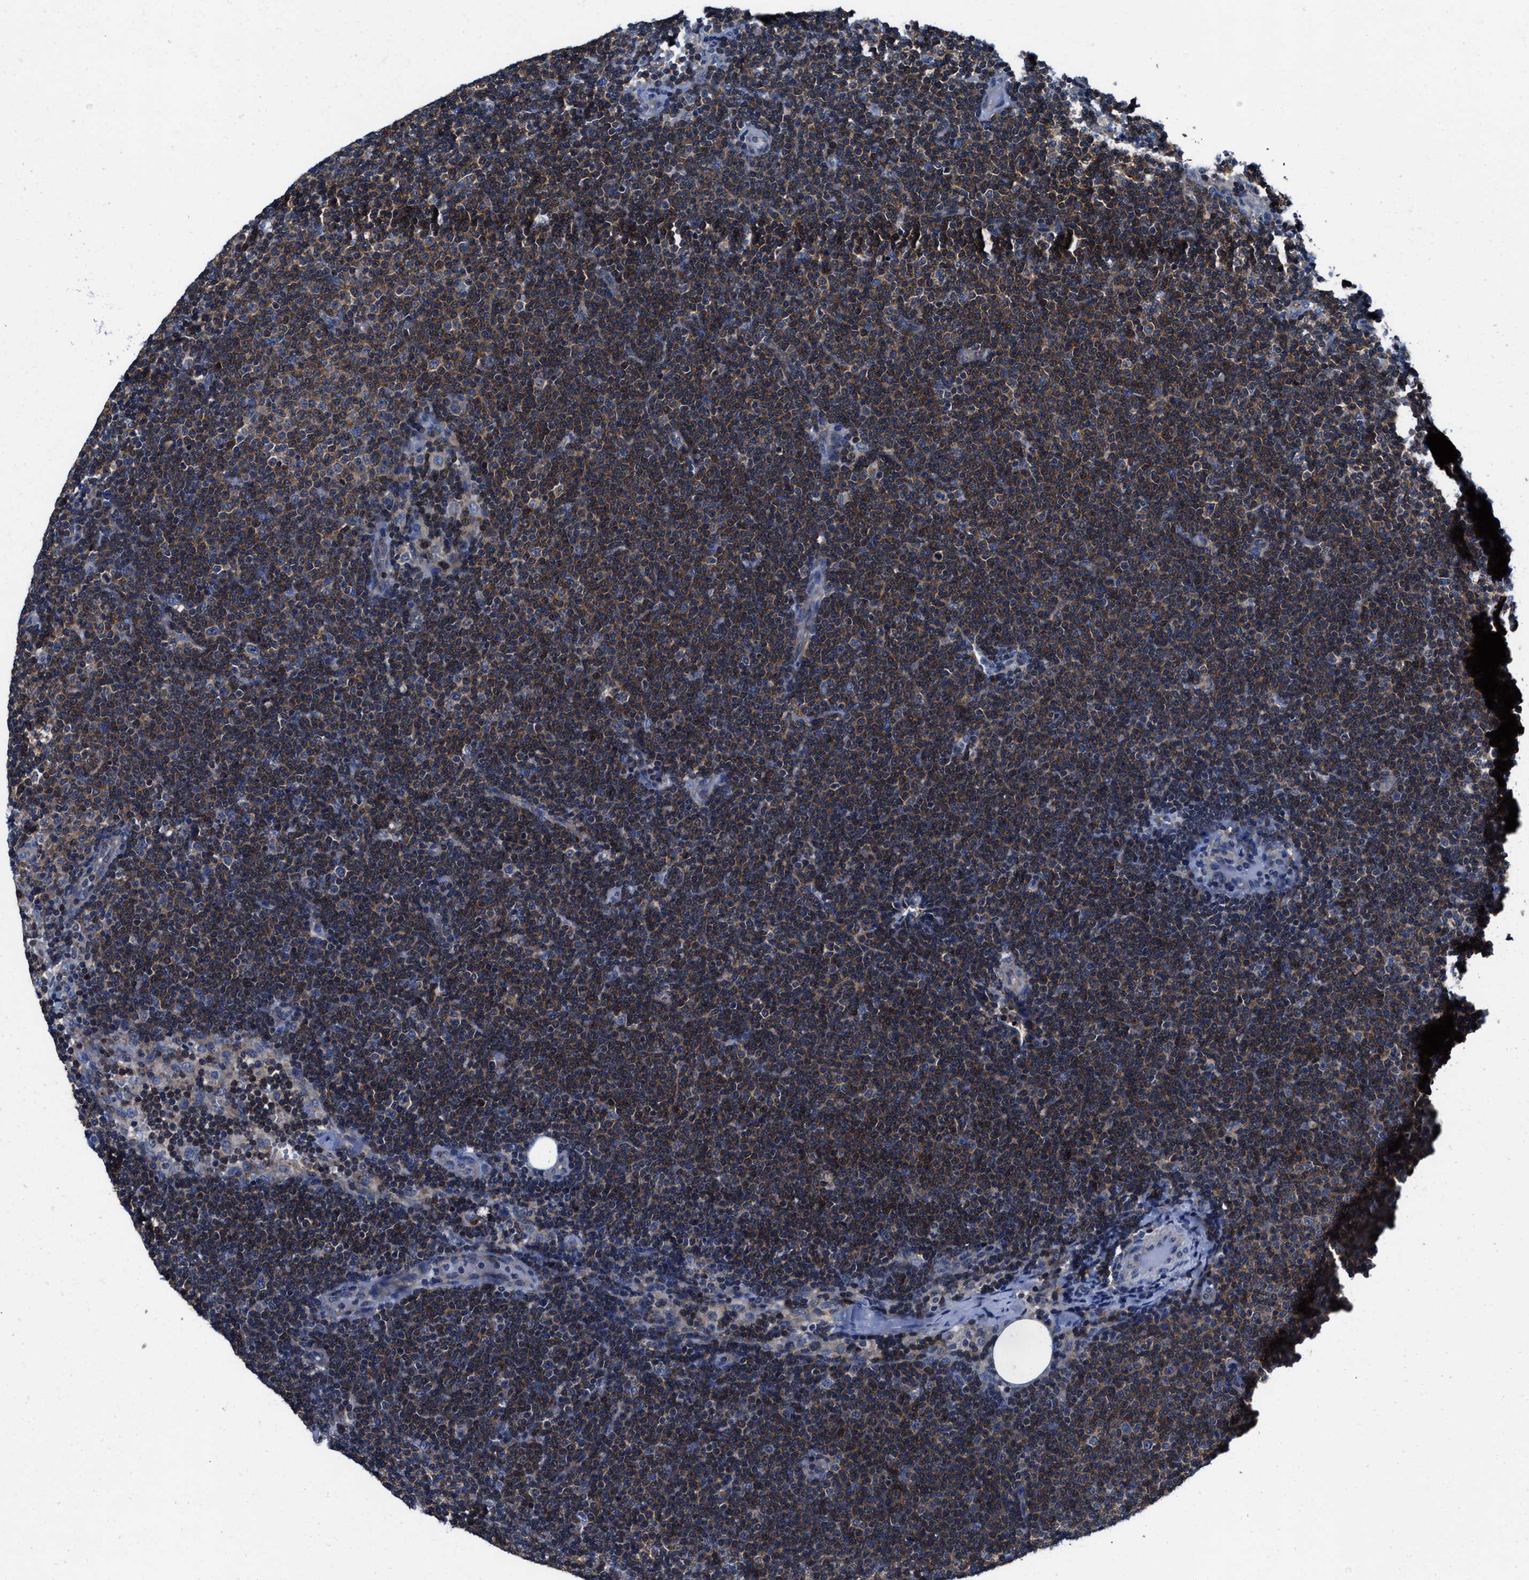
{"staining": {"intensity": "moderate", "quantity": "25%-75%", "location": "cytoplasmic/membranous"}, "tissue": "lymphoma", "cell_type": "Tumor cells", "image_type": "cancer", "snomed": [{"axis": "morphology", "description": "Malignant lymphoma, non-Hodgkin's type, Low grade"}, {"axis": "topography", "description": "Lymph node"}], "caption": "Protein analysis of lymphoma tissue exhibits moderate cytoplasmic/membranous positivity in approximately 25%-75% of tumor cells.", "gene": "PHLPP1", "patient": {"sex": "female", "age": 53}}